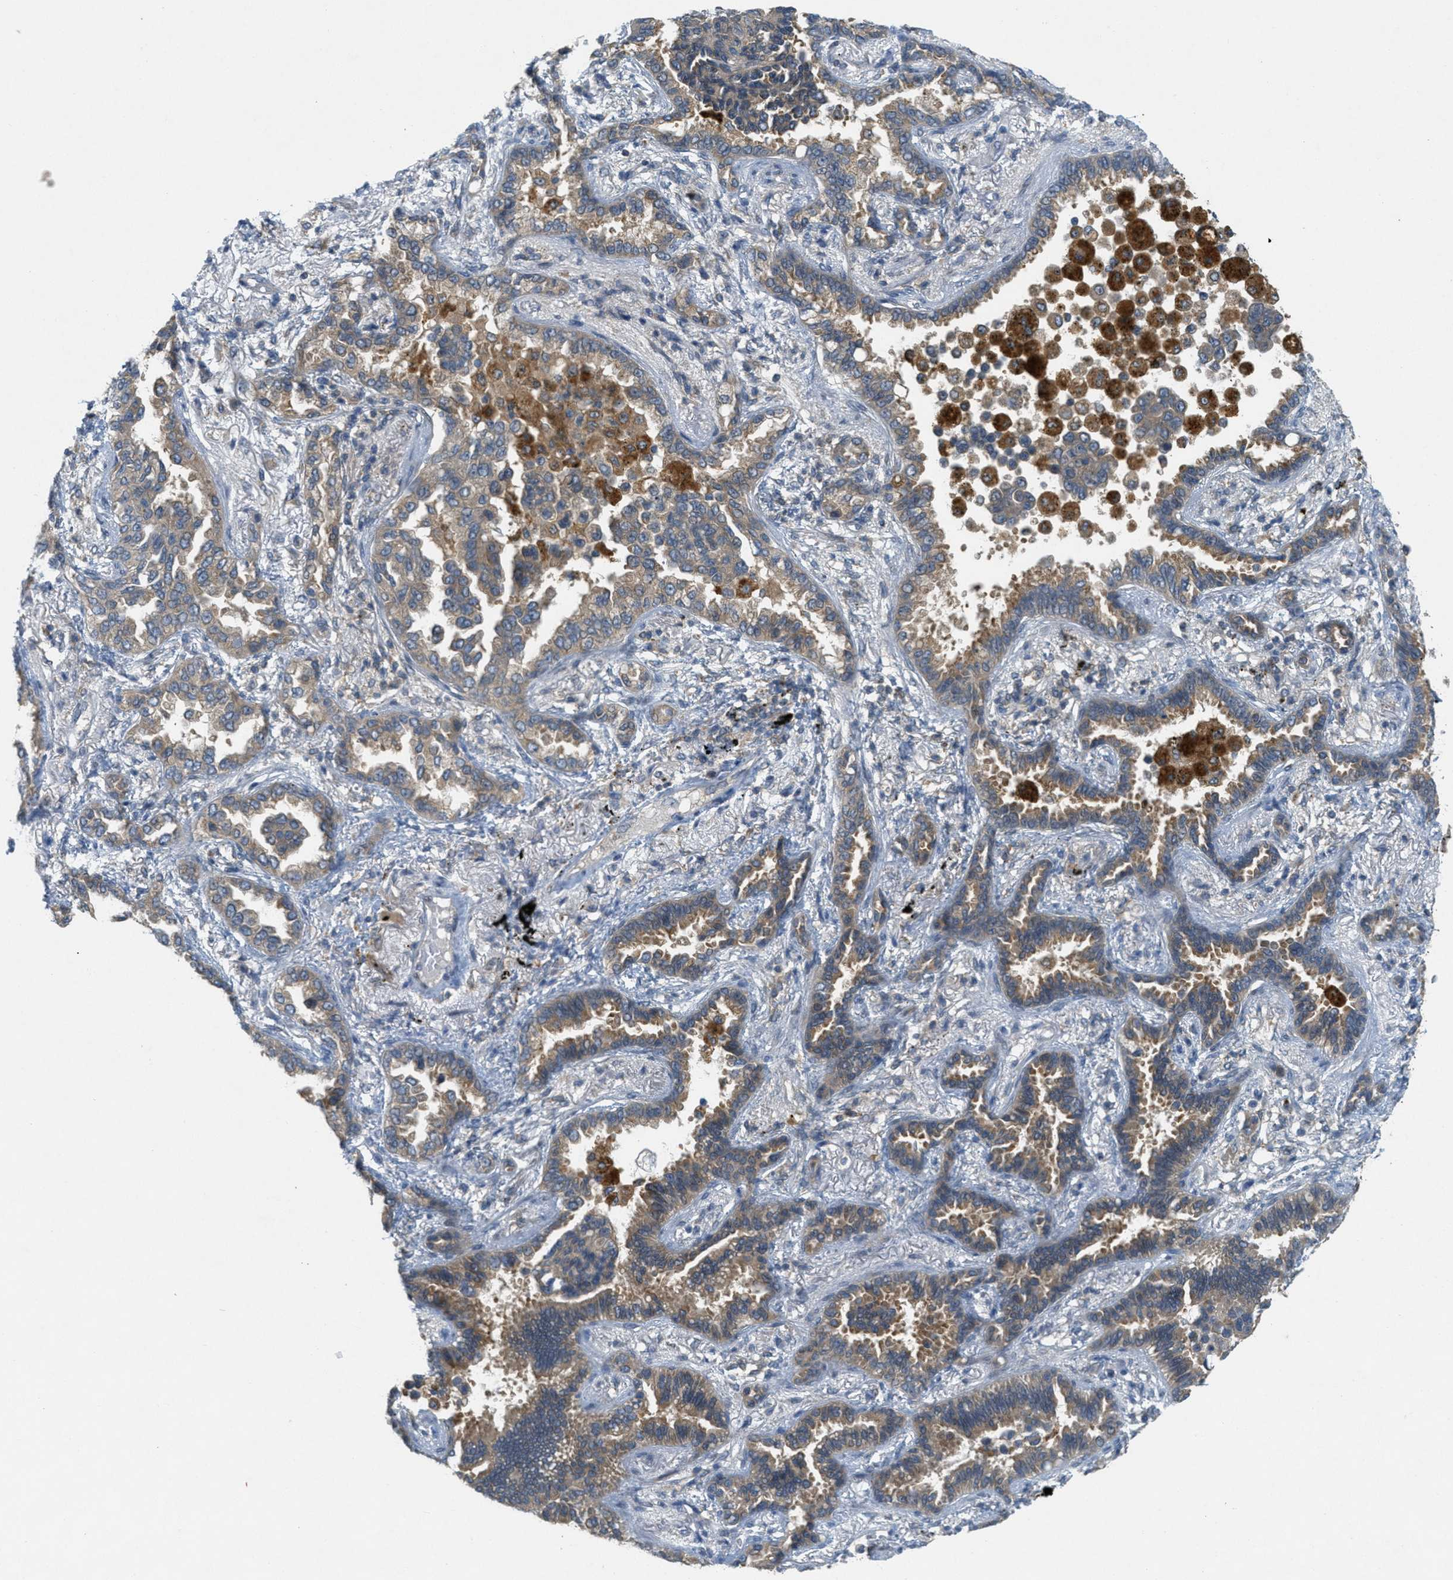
{"staining": {"intensity": "moderate", "quantity": ">75%", "location": "cytoplasmic/membranous"}, "tissue": "lung cancer", "cell_type": "Tumor cells", "image_type": "cancer", "snomed": [{"axis": "morphology", "description": "Normal tissue, NOS"}, {"axis": "morphology", "description": "Adenocarcinoma, NOS"}, {"axis": "topography", "description": "Lung"}], "caption": "Immunohistochemical staining of human adenocarcinoma (lung) exhibits medium levels of moderate cytoplasmic/membranous staining in approximately >75% of tumor cells. (DAB (3,3'-diaminobenzidine) IHC with brightfield microscopy, high magnification).", "gene": "SIGMAR1", "patient": {"sex": "male", "age": 59}}